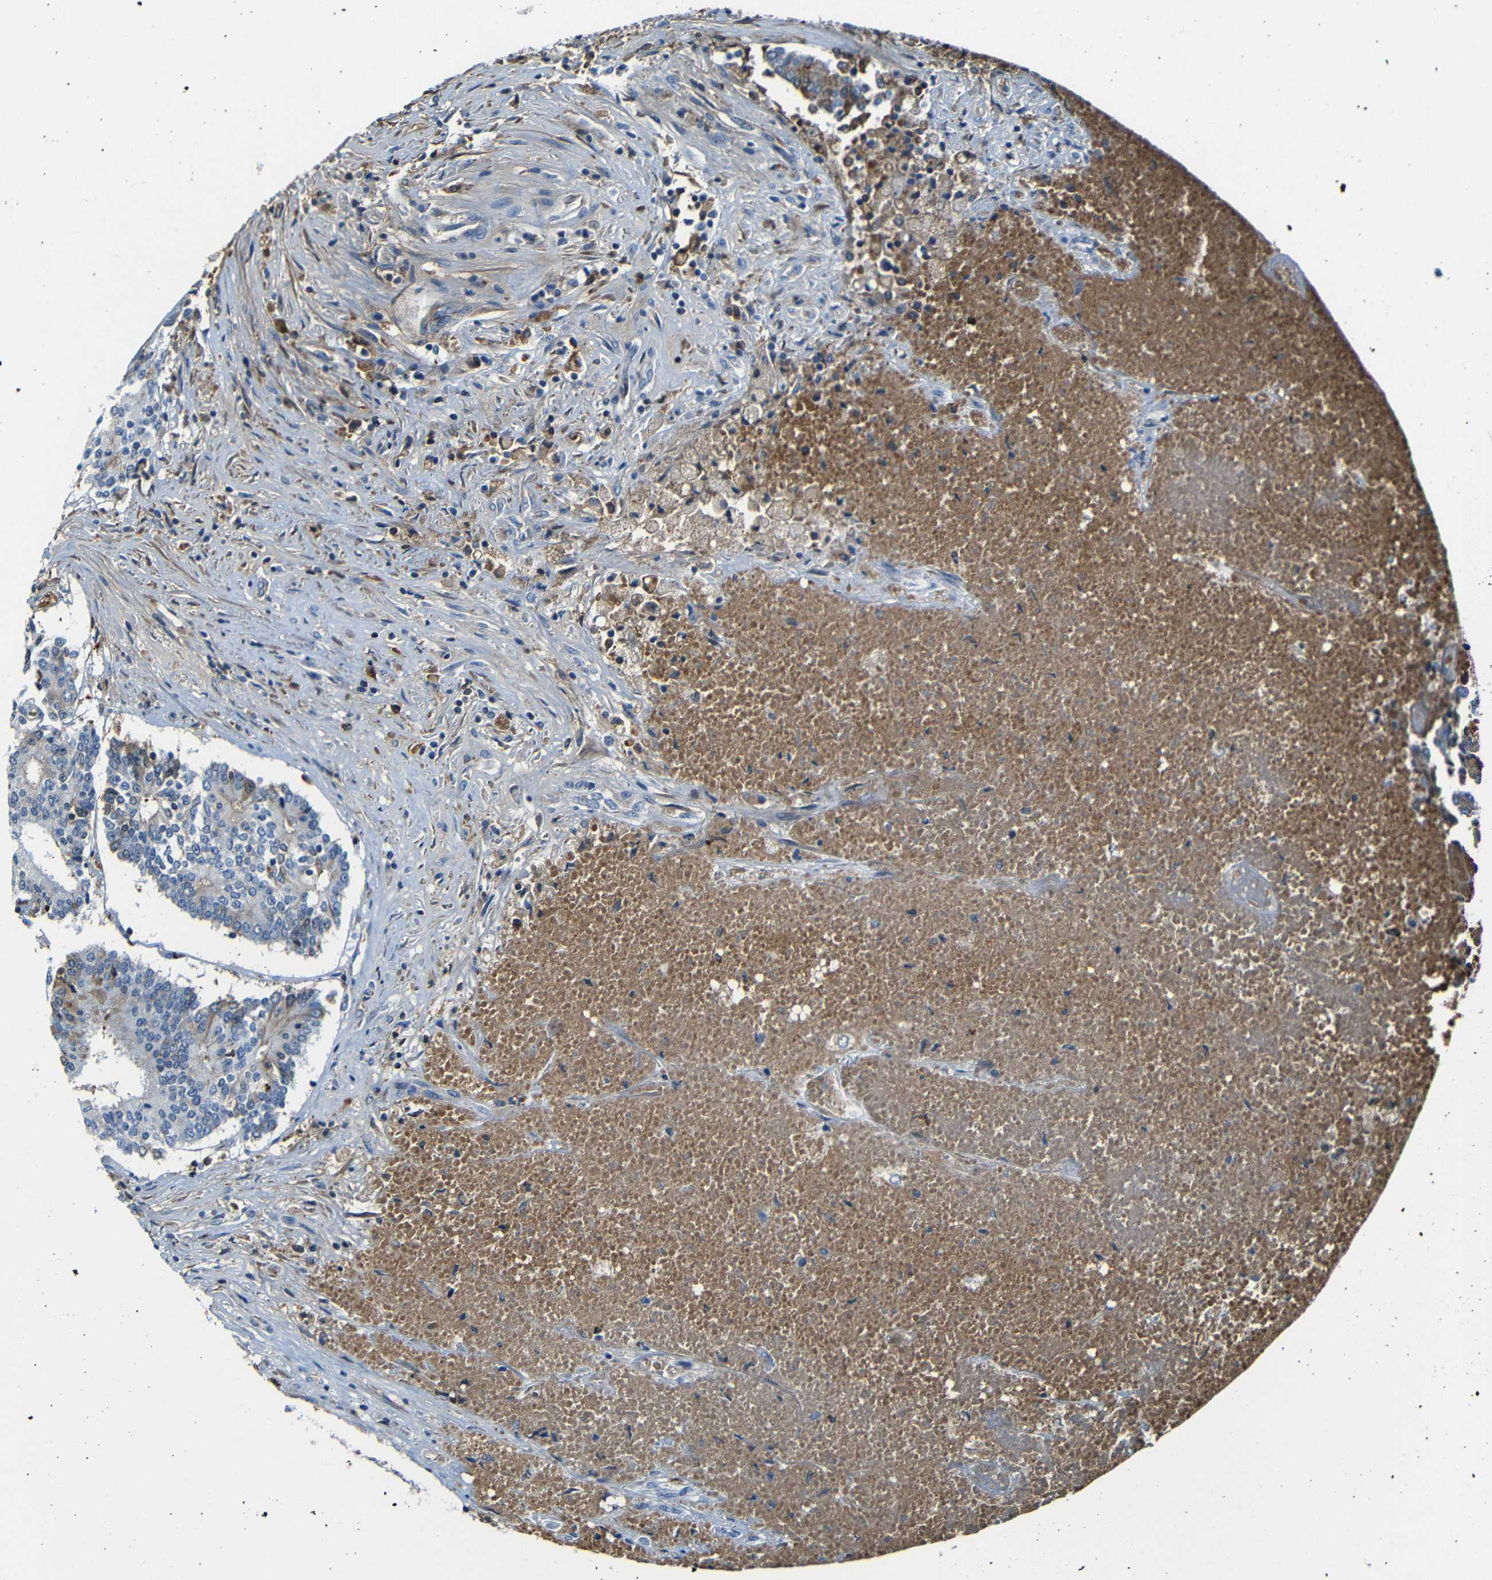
{"staining": {"intensity": "moderate", "quantity": "25%-75%", "location": "cytoplasmic/membranous"}, "tissue": "prostate cancer", "cell_type": "Tumor cells", "image_type": "cancer", "snomed": [{"axis": "morphology", "description": "Normal tissue, NOS"}, {"axis": "morphology", "description": "Adenocarcinoma, High grade"}, {"axis": "topography", "description": "Prostate"}, {"axis": "topography", "description": "Seminal veicle"}], "caption": "Protein staining exhibits moderate cytoplasmic/membranous expression in about 25%-75% of tumor cells in adenocarcinoma (high-grade) (prostate).", "gene": "SERPINA1", "patient": {"sex": "male", "age": 55}}